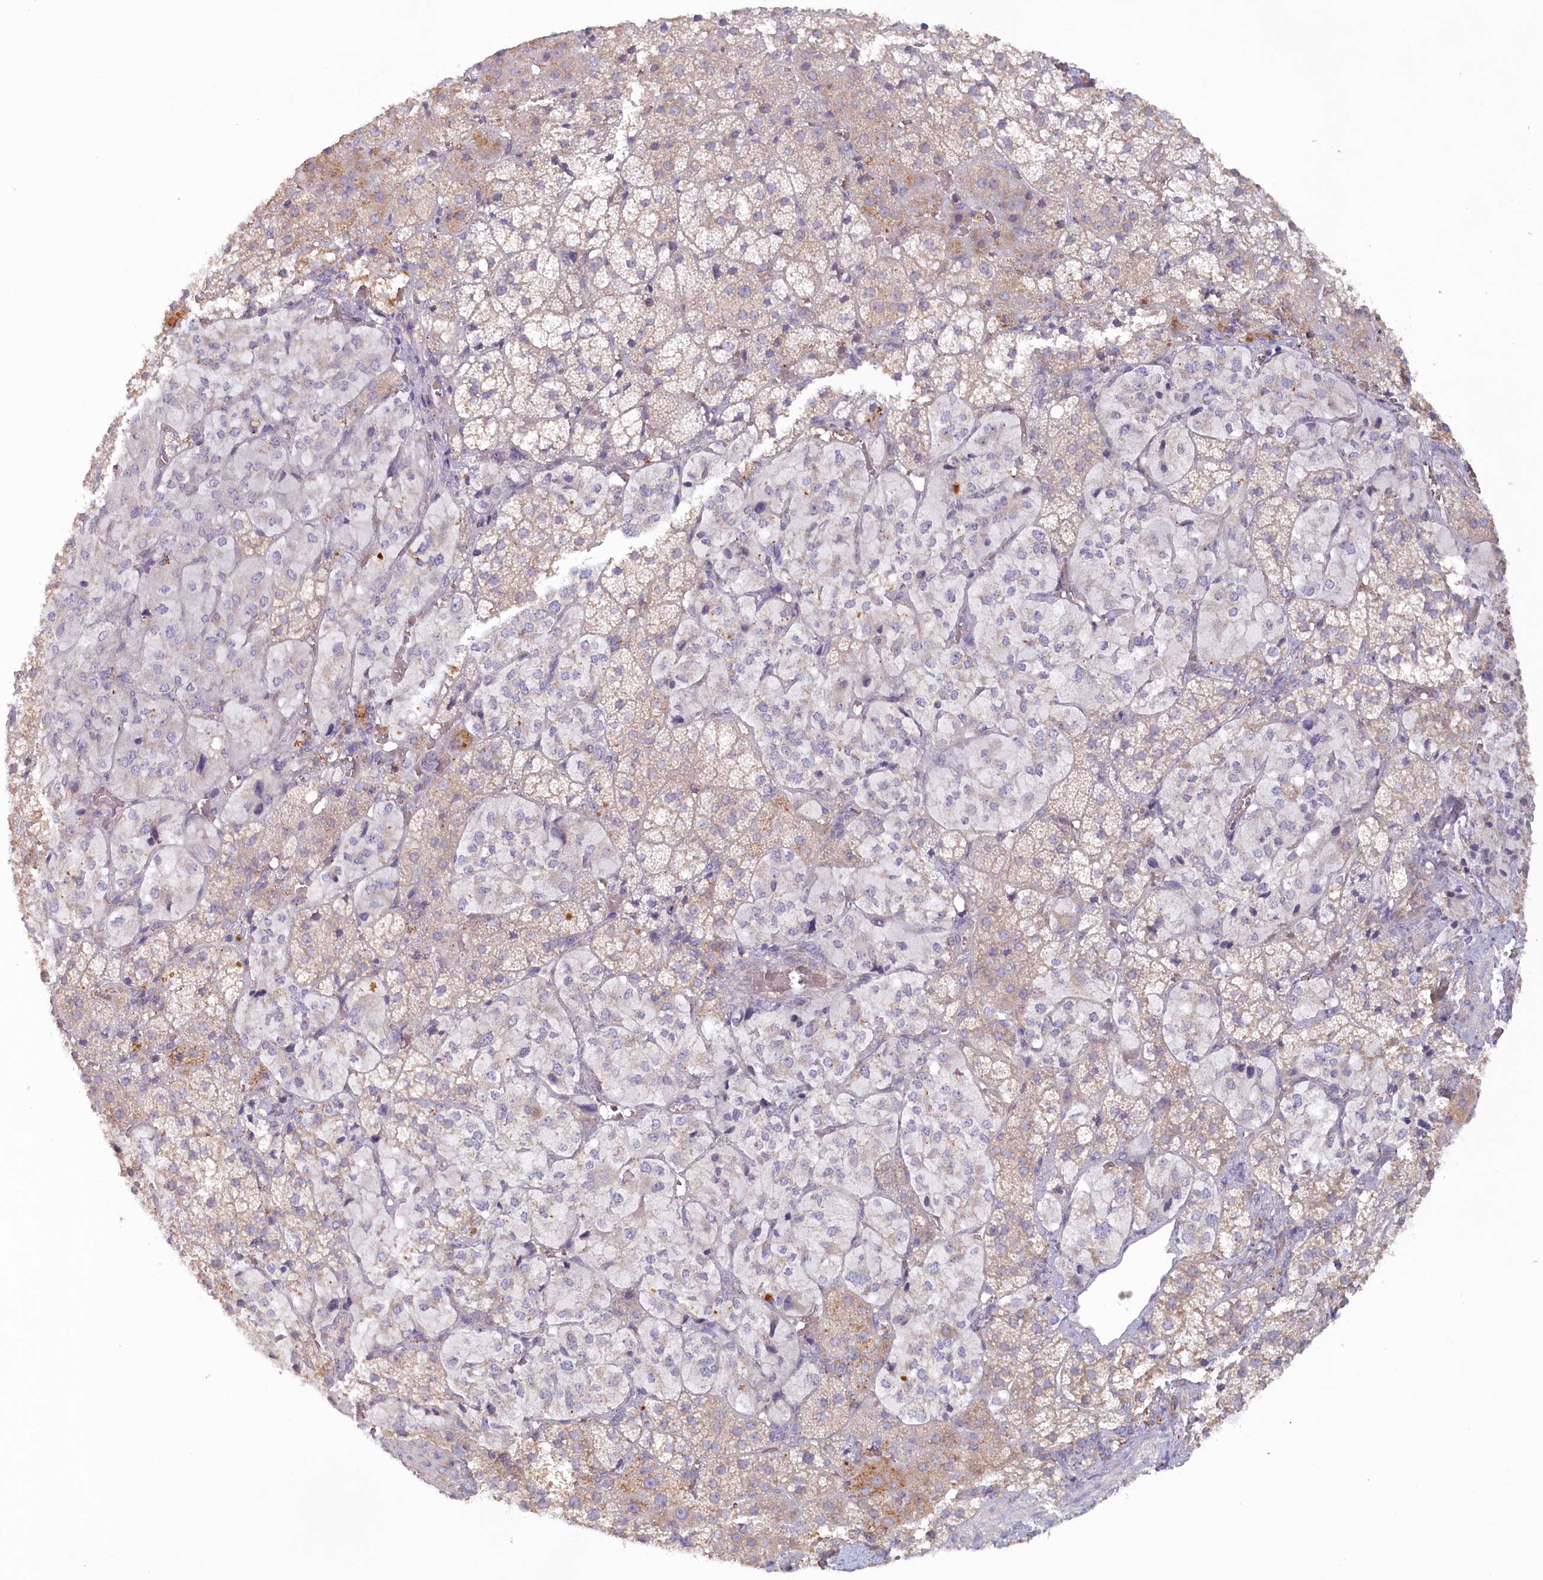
{"staining": {"intensity": "weak", "quantity": "<25%", "location": "cytoplasmic/membranous"}, "tissue": "adrenal gland", "cell_type": "Glandular cells", "image_type": "normal", "snomed": [{"axis": "morphology", "description": "Normal tissue, NOS"}, {"axis": "topography", "description": "Adrenal gland"}], "caption": "Immunohistochemistry (IHC) image of unremarkable adrenal gland: human adrenal gland stained with DAB reveals no significant protein staining in glandular cells.", "gene": "TNIP1", "patient": {"sex": "female", "age": 44}}